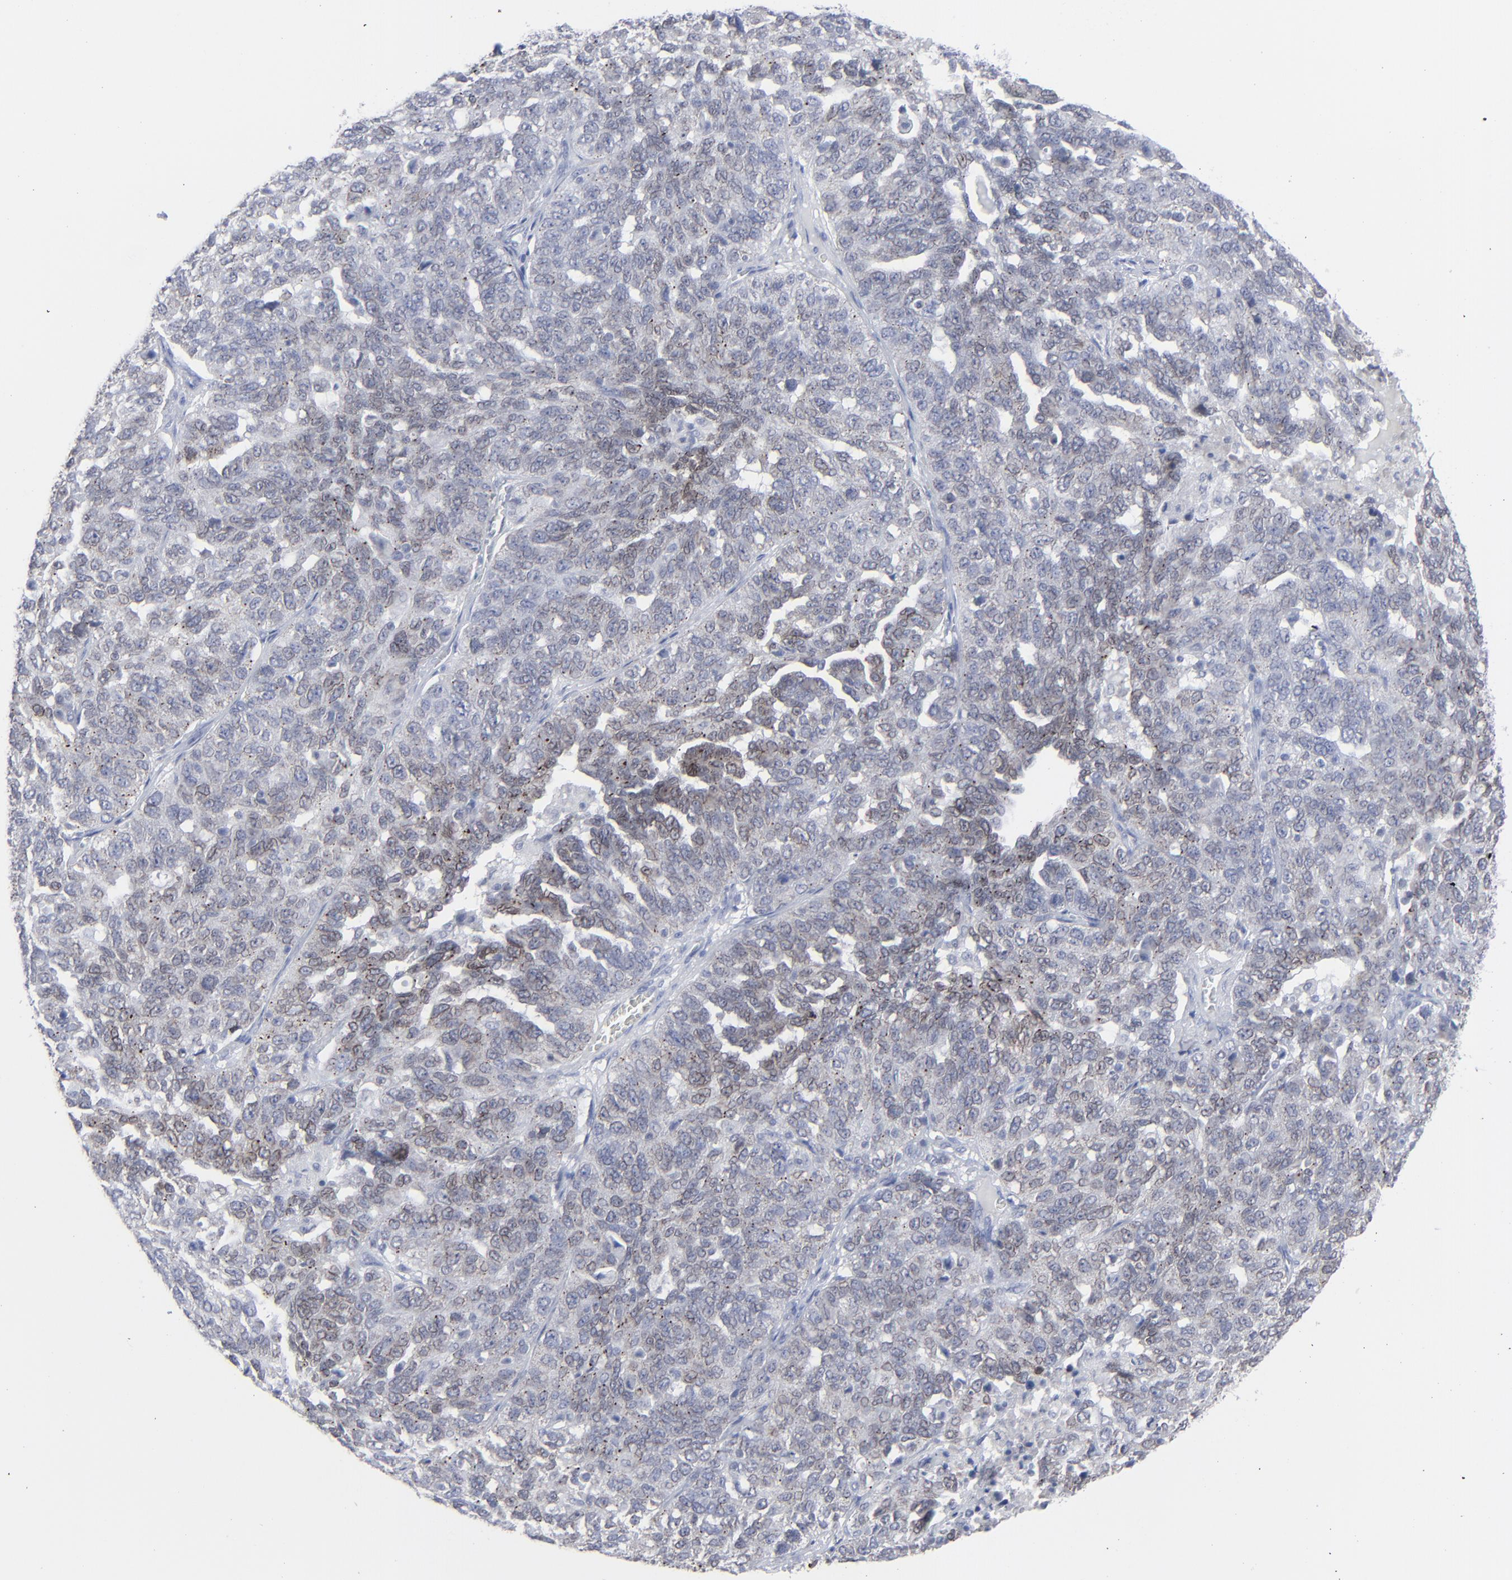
{"staining": {"intensity": "weak", "quantity": "<25%", "location": "cytoplasmic/membranous"}, "tissue": "ovarian cancer", "cell_type": "Tumor cells", "image_type": "cancer", "snomed": [{"axis": "morphology", "description": "Cystadenocarcinoma, serous, NOS"}, {"axis": "topography", "description": "Ovary"}], "caption": "The IHC micrograph has no significant expression in tumor cells of ovarian serous cystadenocarcinoma tissue. (Immunohistochemistry (ihc), brightfield microscopy, high magnification).", "gene": "NUP88", "patient": {"sex": "female", "age": 71}}